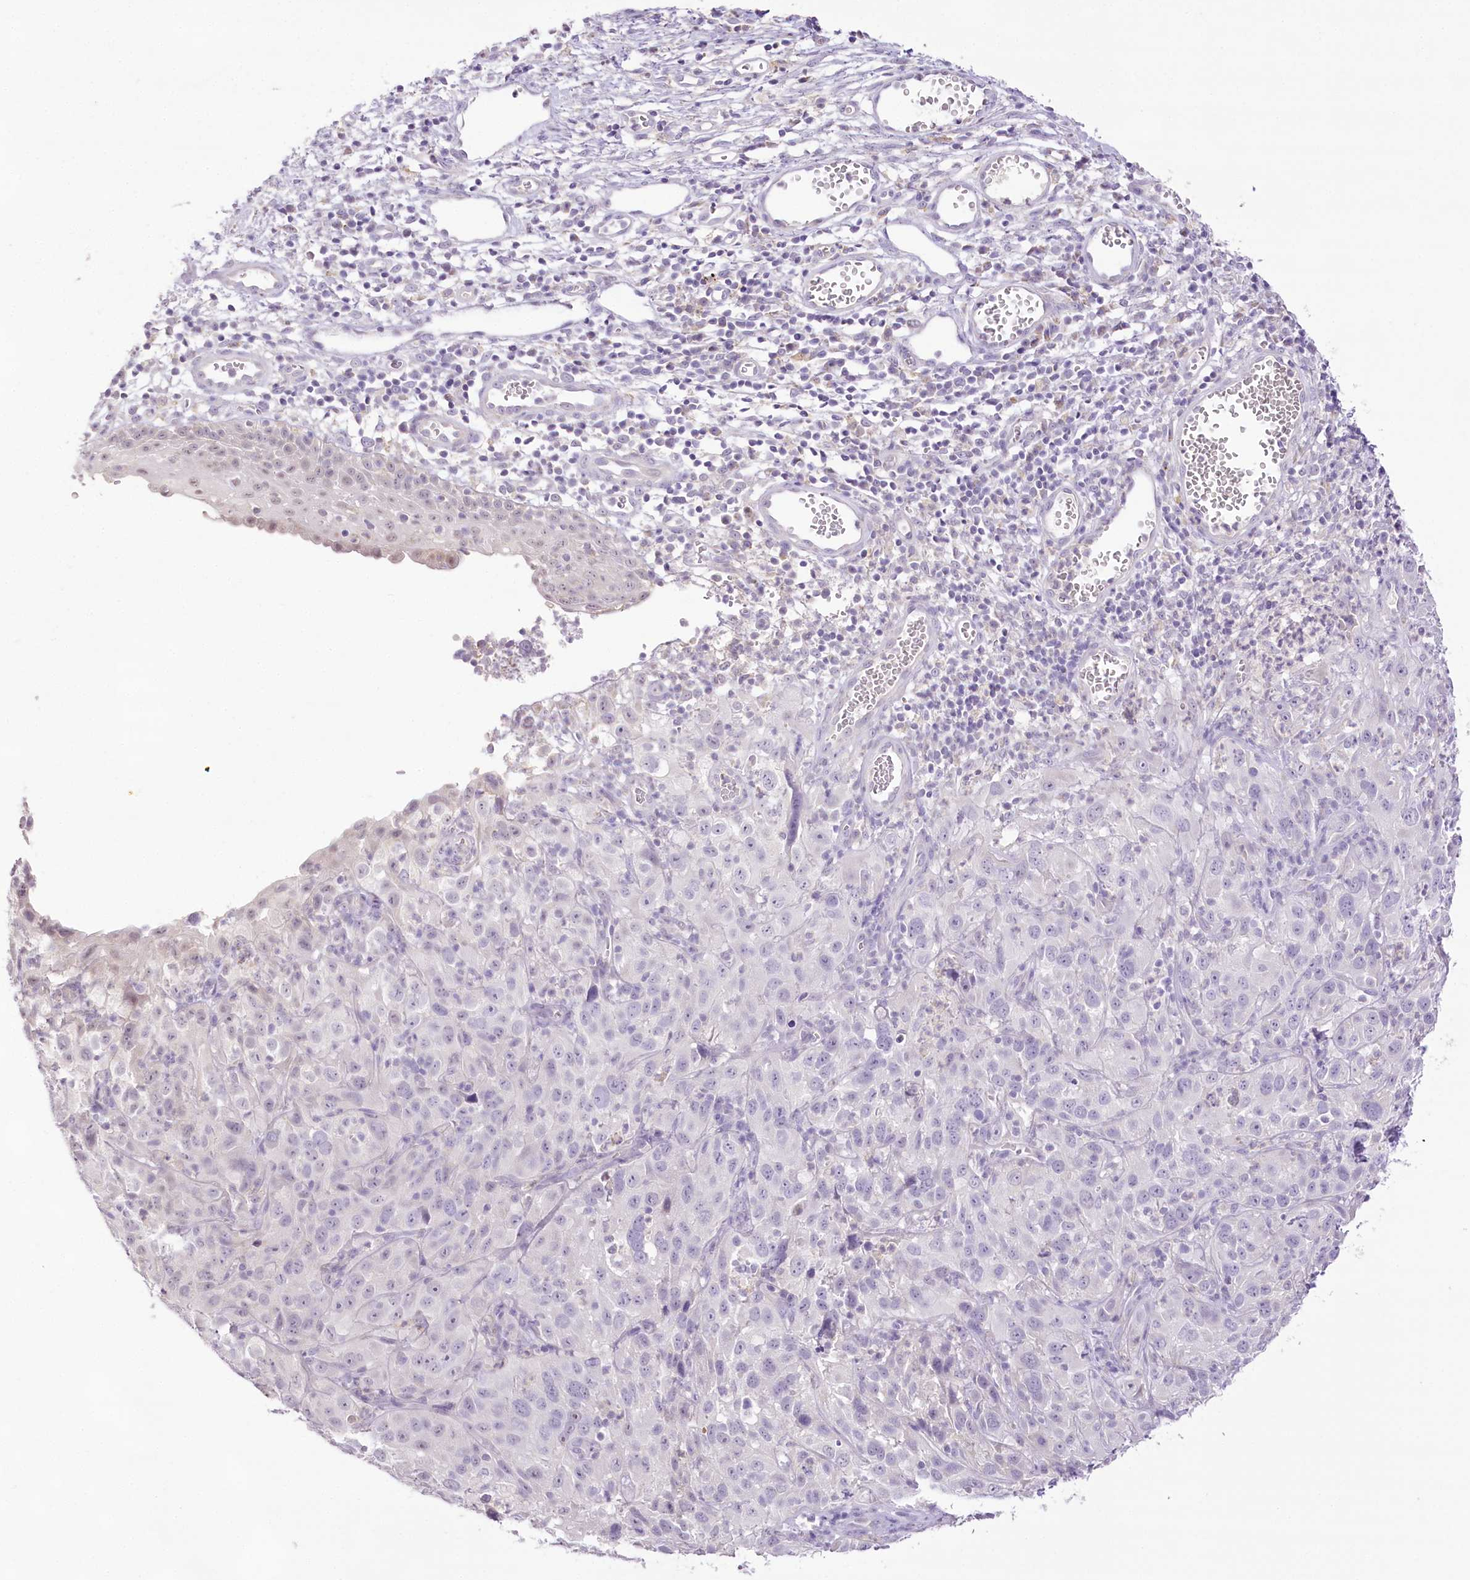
{"staining": {"intensity": "negative", "quantity": "none", "location": "none"}, "tissue": "cervical cancer", "cell_type": "Tumor cells", "image_type": "cancer", "snomed": [{"axis": "morphology", "description": "Squamous cell carcinoma, NOS"}, {"axis": "topography", "description": "Cervix"}], "caption": "Tumor cells show no significant protein expression in cervical cancer. The staining is performed using DAB (3,3'-diaminobenzidine) brown chromogen with nuclei counter-stained in using hematoxylin.", "gene": "CCDC30", "patient": {"sex": "female", "age": 32}}